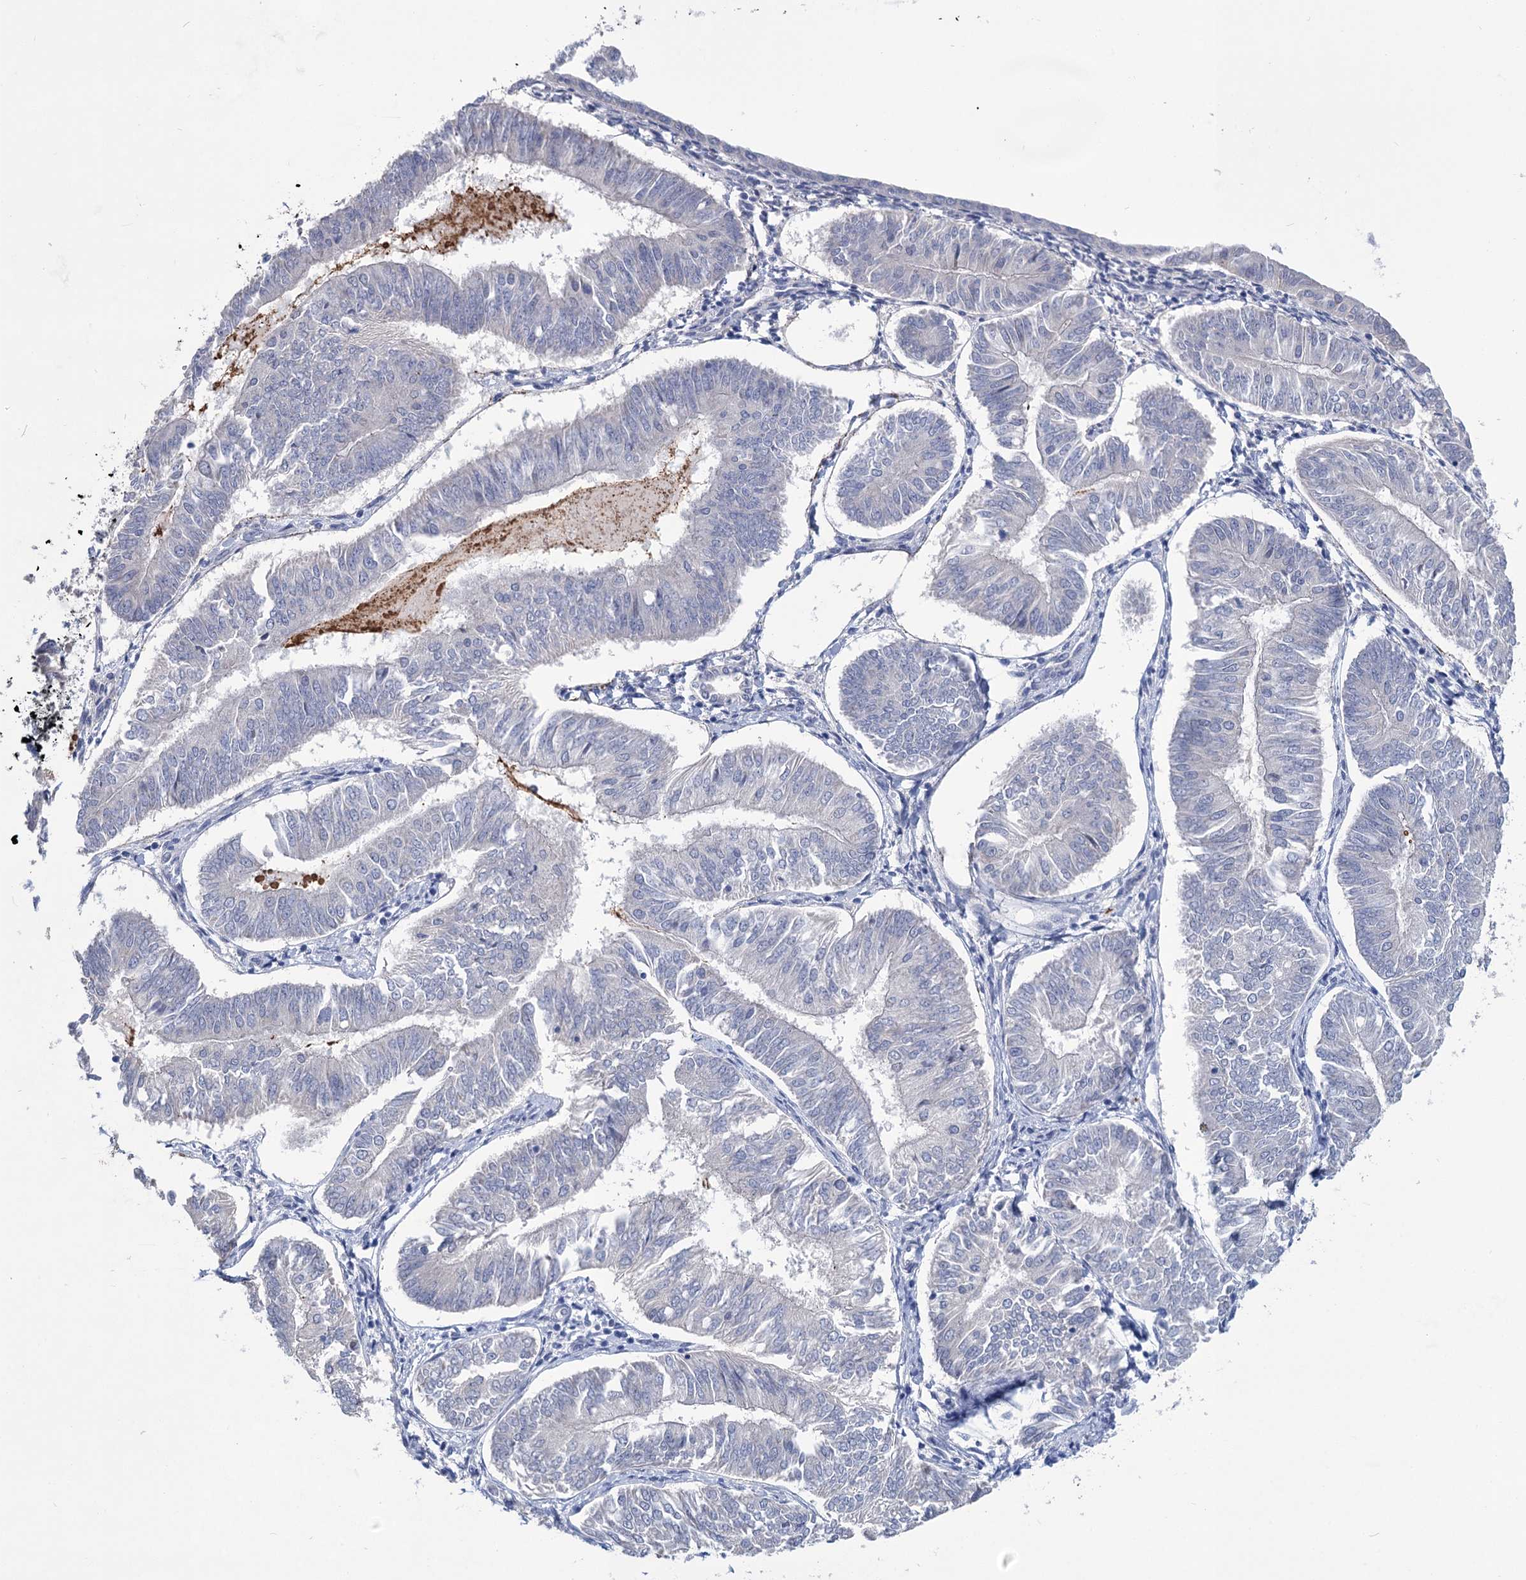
{"staining": {"intensity": "negative", "quantity": "none", "location": "none"}, "tissue": "endometrial cancer", "cell_type": "Tumor cells", "image_type": "cancer", "snomed": [{"axis": "morphology", "description": "Adenocarcinoma, NOS"}, {"axis": "topography", "description": "Endometrium"}], "caption": "Immunohistochemical staining of human endometrial adenocarcinoma exhibits no significant positivity in tumor cells. The staining was performed using DAB (3,3'-diaminobenzidine) to visualize the protein expression in brown, while the nuclei were stained in blue with hematoxylin (Magnification: 20x).", "gene": "MON2", "patient": {"sex": "female", "age": 58}}